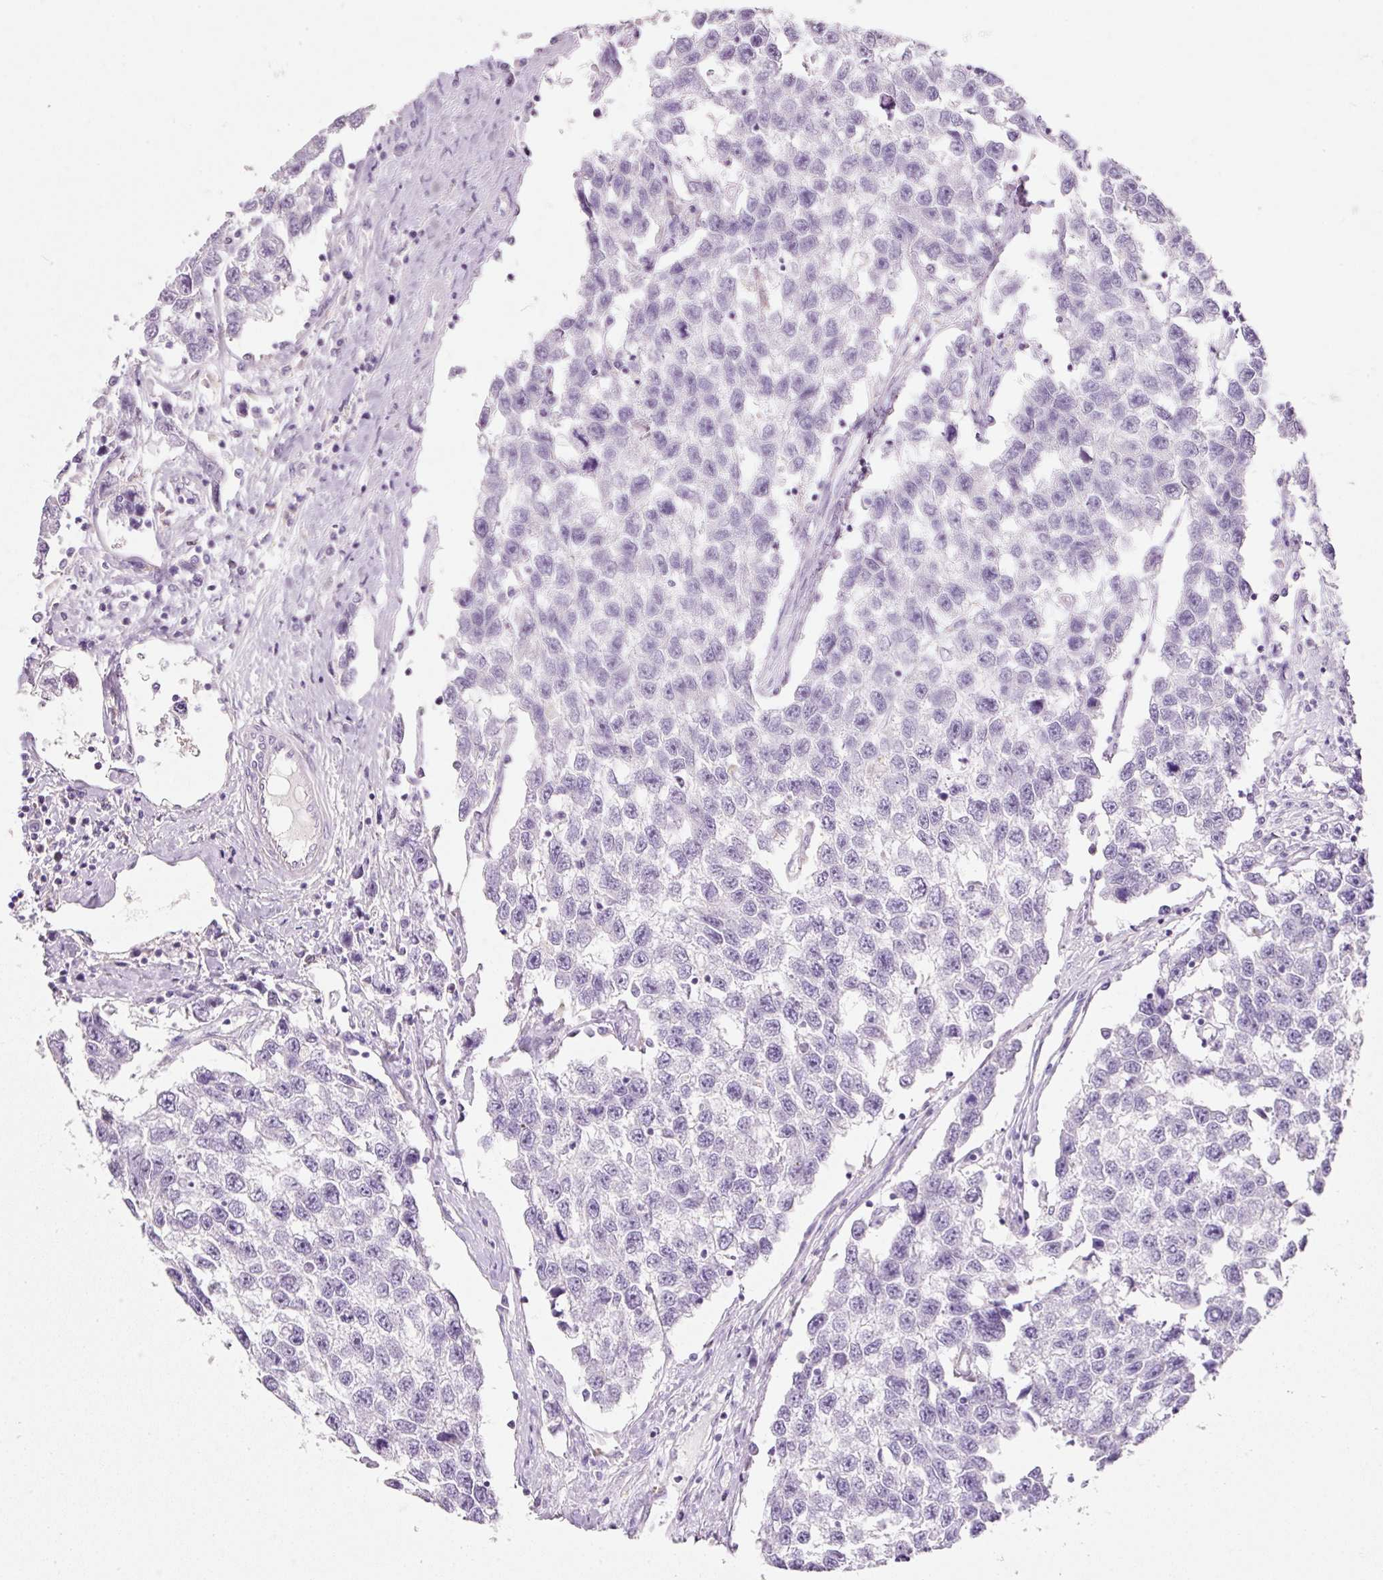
{"staining": {"intensity": "negative", "quantity": "none", "location": "none"}, "tissue": "testis cancer", "cell_type": "Tumor cells", "image_type": "cancer", "snomed": [{"axis": "morphology", "description": "Seminoma, NOS"}, {"axis": "topography", "description": "Testis"}], "caption": "This is an immunohistochemistry image of testis seminoma. There is no expression in tumor cells.", "gene": "DNM1", "patient": {"sex": "male", "age": 33}}